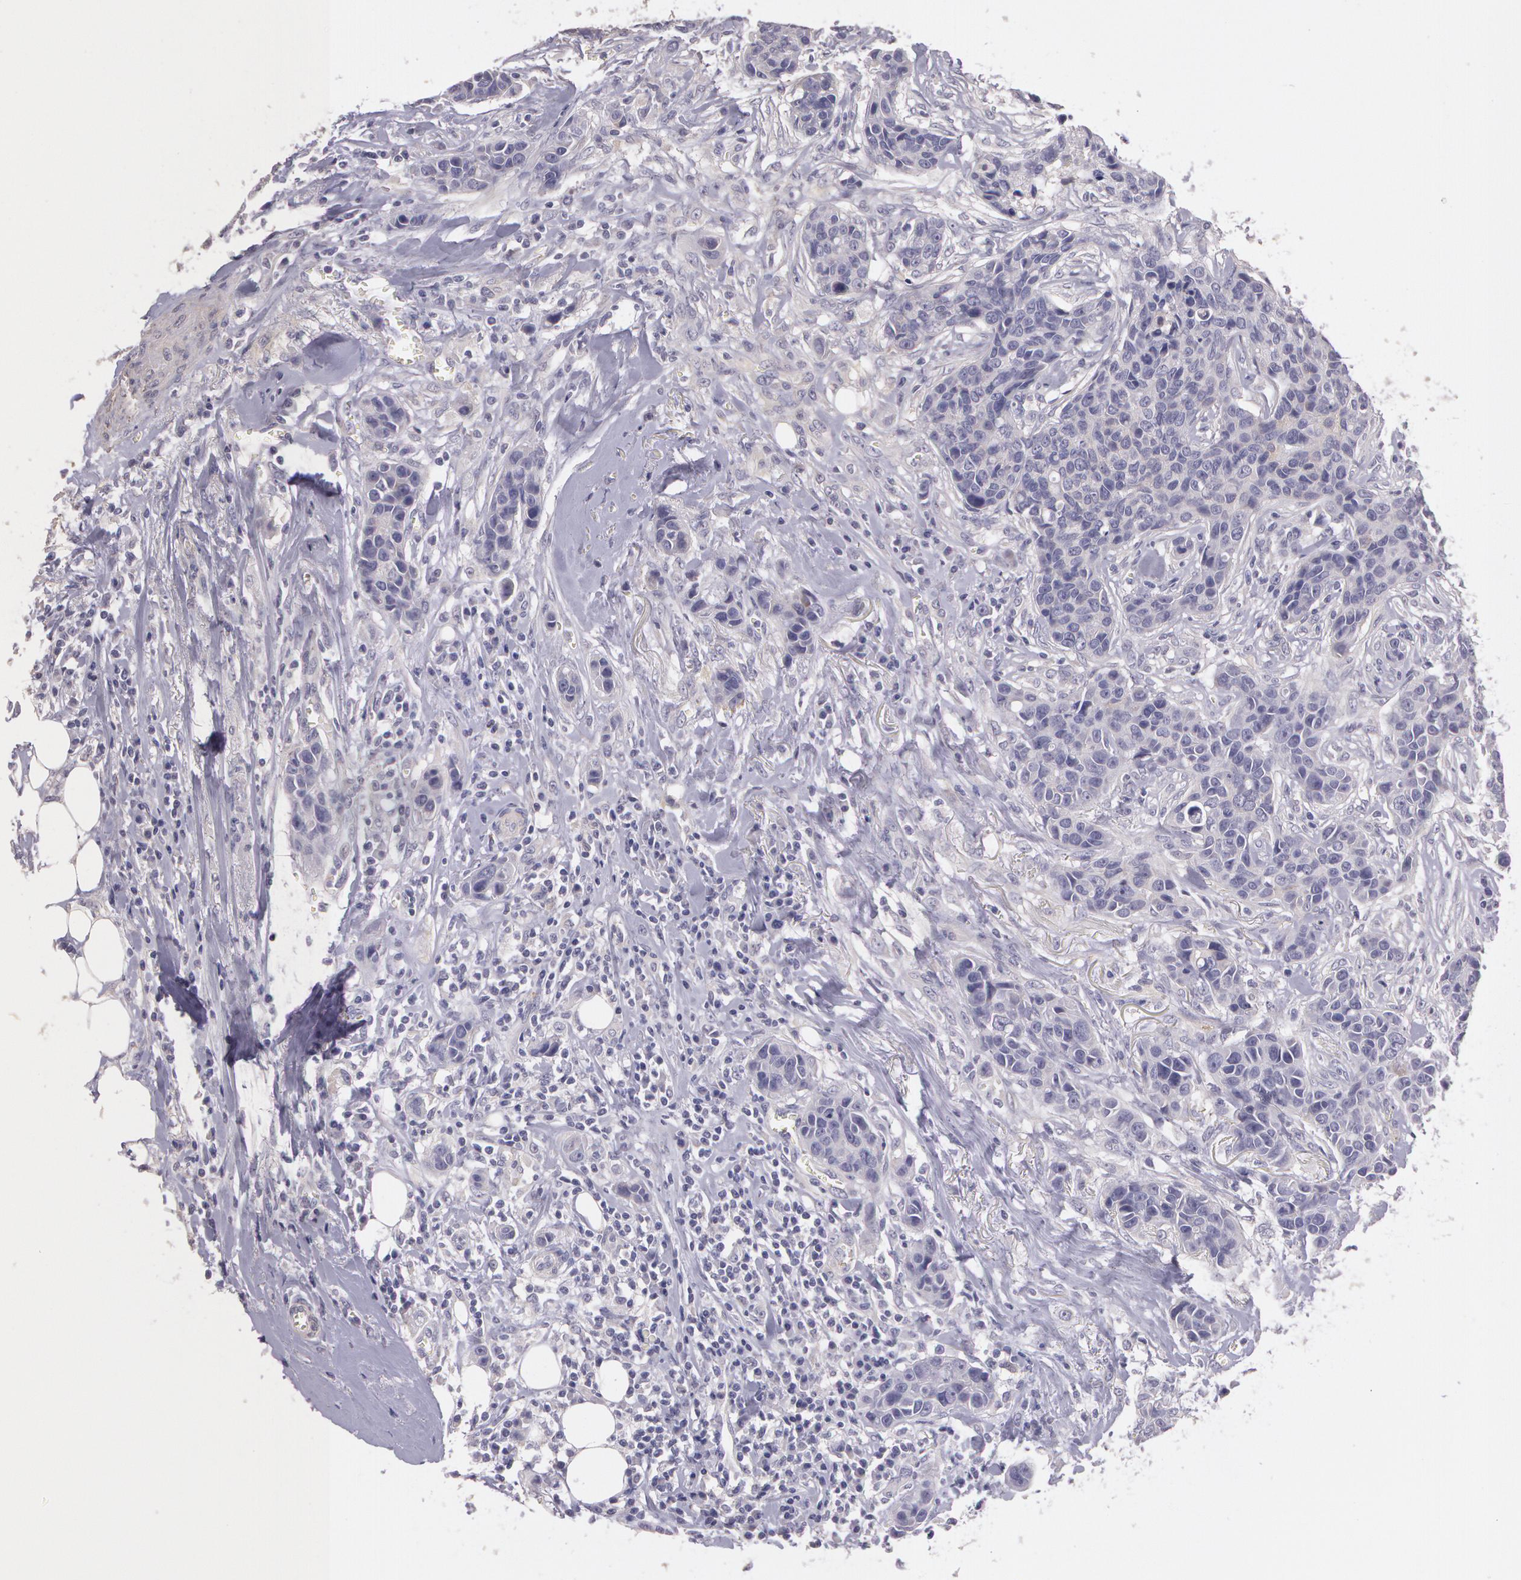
{"staining": {"intensity": "negative", "quantity": "none", "location": "none"}, "tissue": "breast cancer", "cell_type": "Tumor cells", "image_type": "cancer", "snomed": [{"axis": "morphology", "description": "Duct carcinoma"}, {"axis": "topography", "description": "Breast"}], "caption": "This photomicrograph is of breast cancer (infiltrating ductal carcinoma) stained with immunohistochemistry (IHC) to label a protein in brown with the nuclei are counter-stained blue. There is no expression in tumor cells.", "gene": "G2E3", "patient": {"sex": "female", "age": 91}}